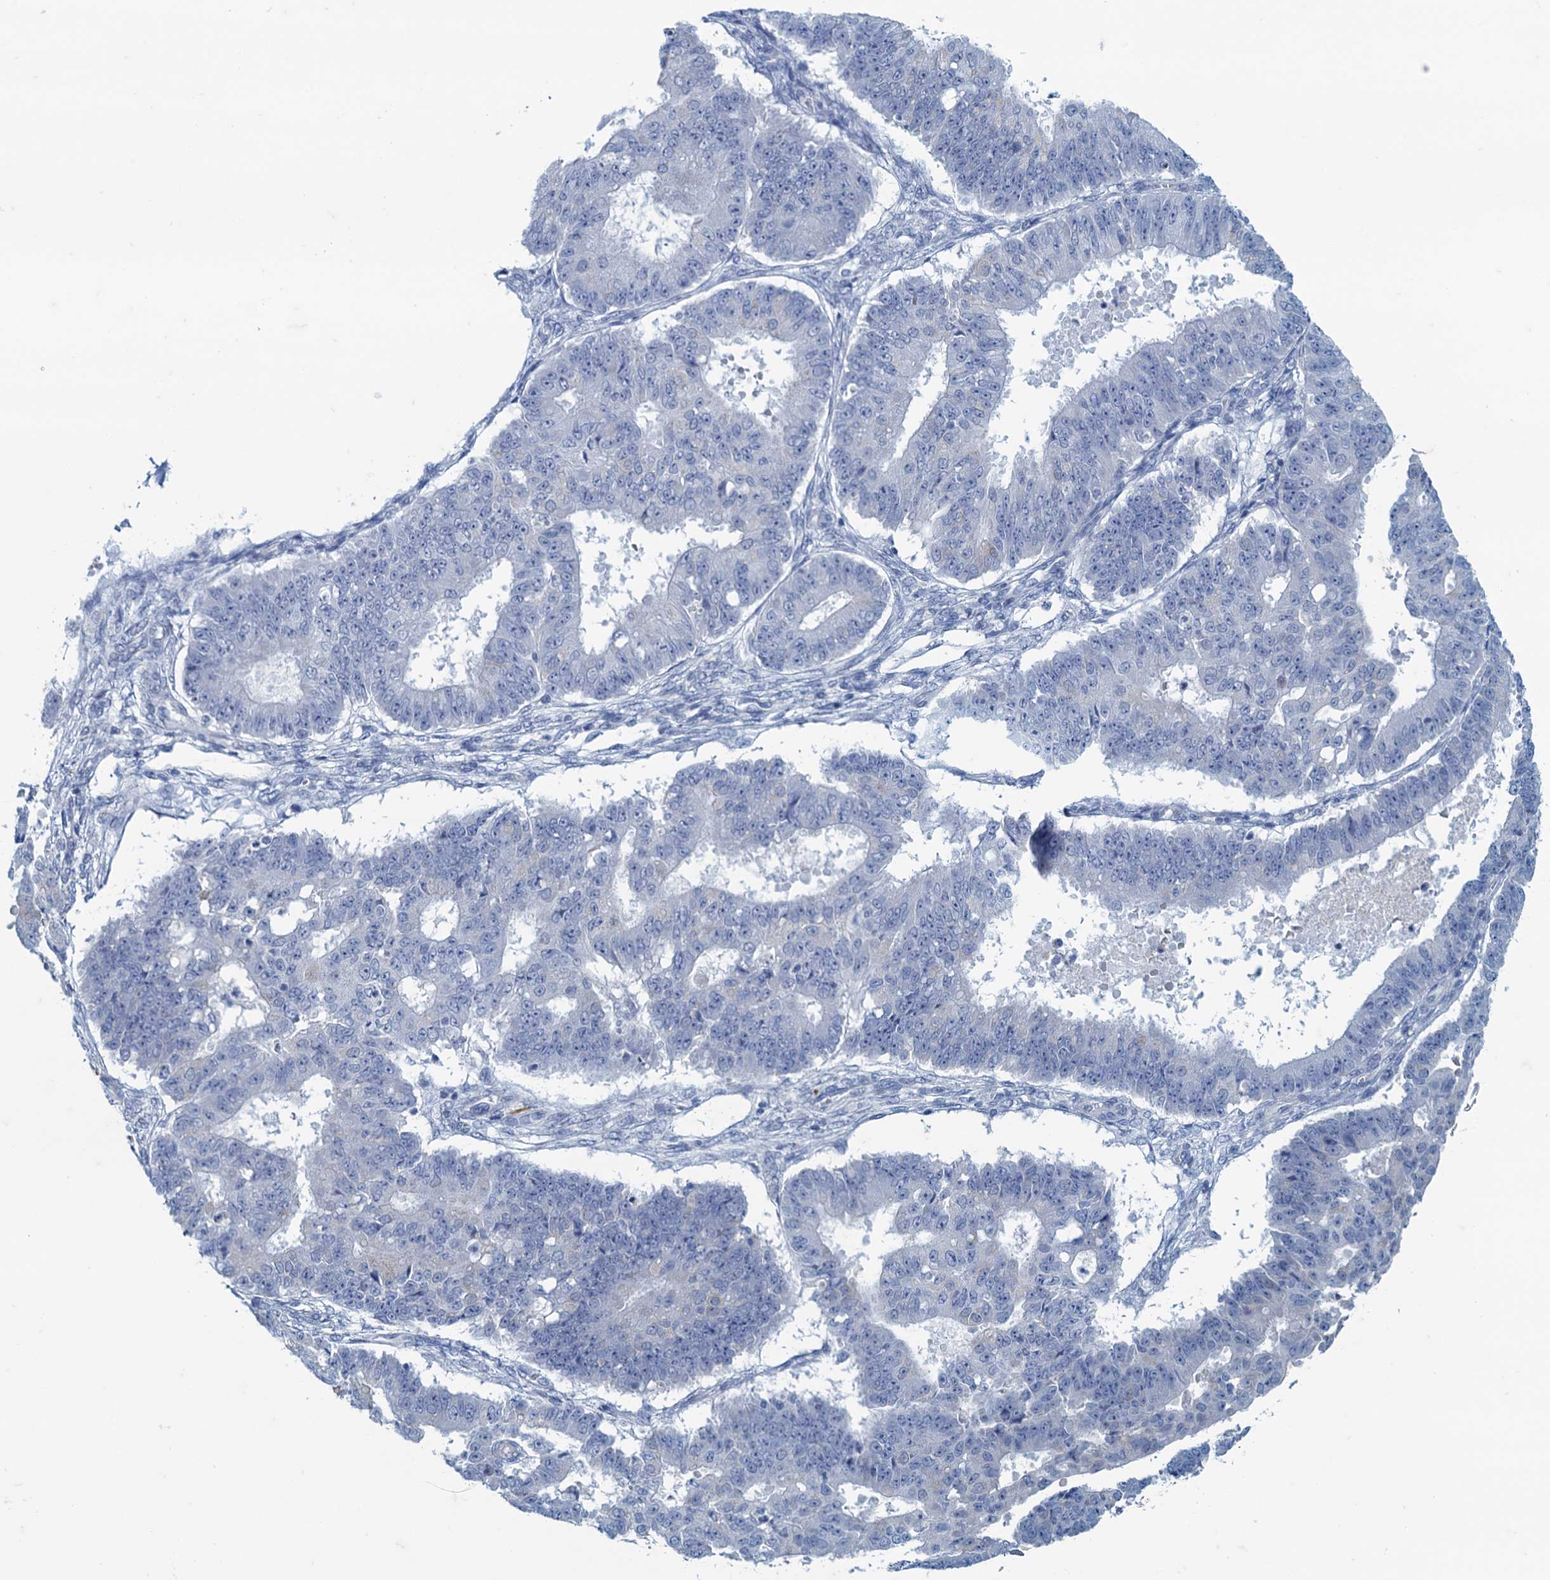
{"staining": {"intensity": "negative", "quantity": "none", "location": "none"}, "tissue": "ovarian cancer", "cell_type": "Tumor cells", "image_type": "cancer", "snomed": [{"axis": "morphology", "description": "Carcinoma, endometroid"}, {"axis": "topography", "description": "Appendix"}, {"axis": "topography", "description": "Ovary"}], "caption": "High magnification brightfield microscopy of ovarian cancer (endometroid carcinoma) stained with DAB (3,3'-diaminobenzidine) (brown) and counterstained with hematoxylin (blue): tumor cells show no significant expression.", "gene": "MAP1LC3A", "patient": {"sex": "female", "age": 42}}